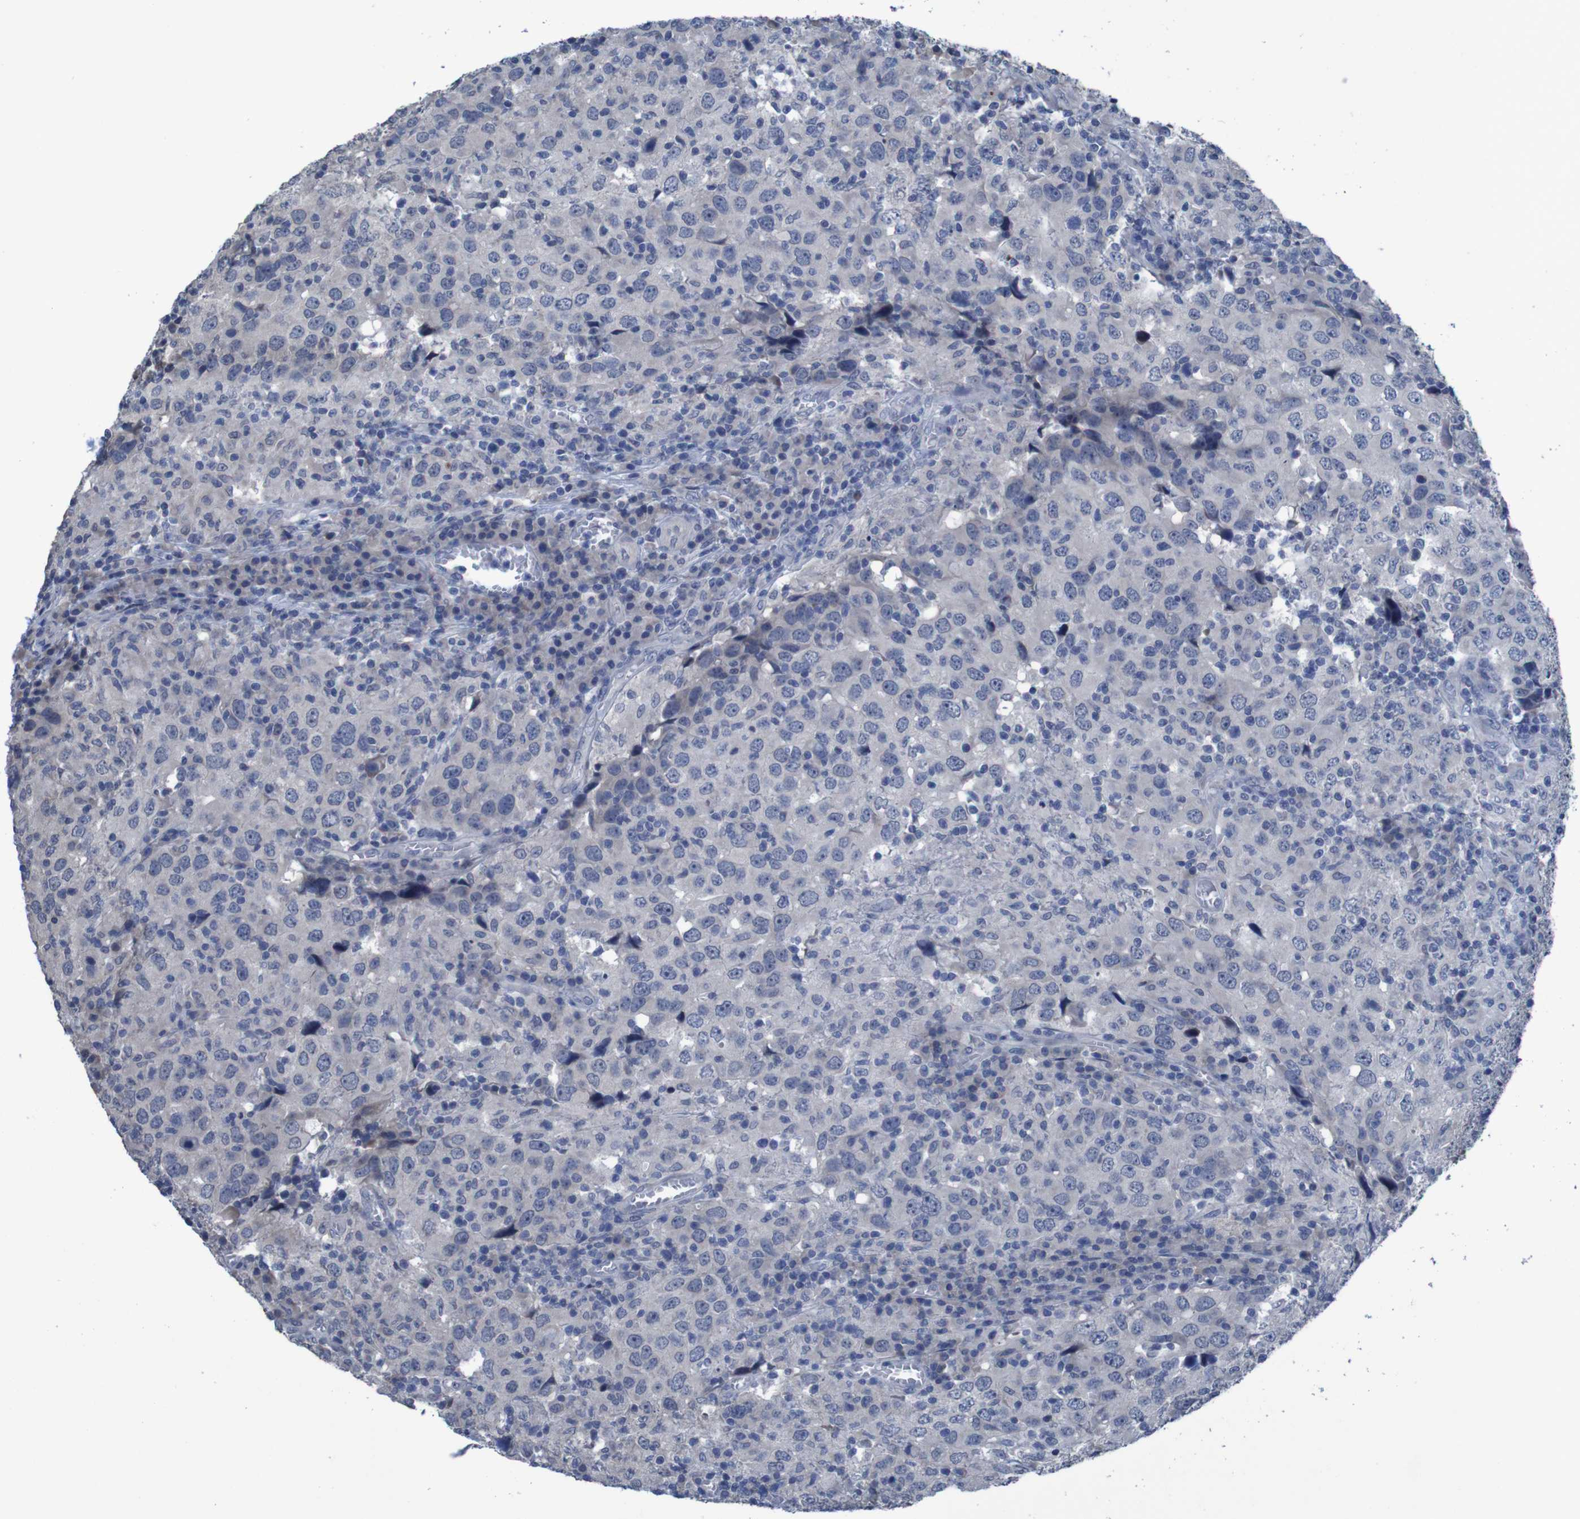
{"staining": {"intensity": "negative", "quantity": "none", "location": "none"}, "tissue": "head and neck cancer", "cell_type": "Tumor cells", "image_type": "cancer", "snomed": [{"axis": "morphology", "description": "Adenocarcinoma, NOS"}, {"axis": "topography", "description": "Salivary gland"}, {"axis": "topography", "description": "Head-Neck"}], "caption": "Immunohistochemistry (IHC) photomicrograph of head and neck cancer (adenocarcinoma) stained for a protein (brown), which demonstrates no staining in tumor cells.", "gene": "CLDN18", "patient": {"sex": "female", "age": 65}}